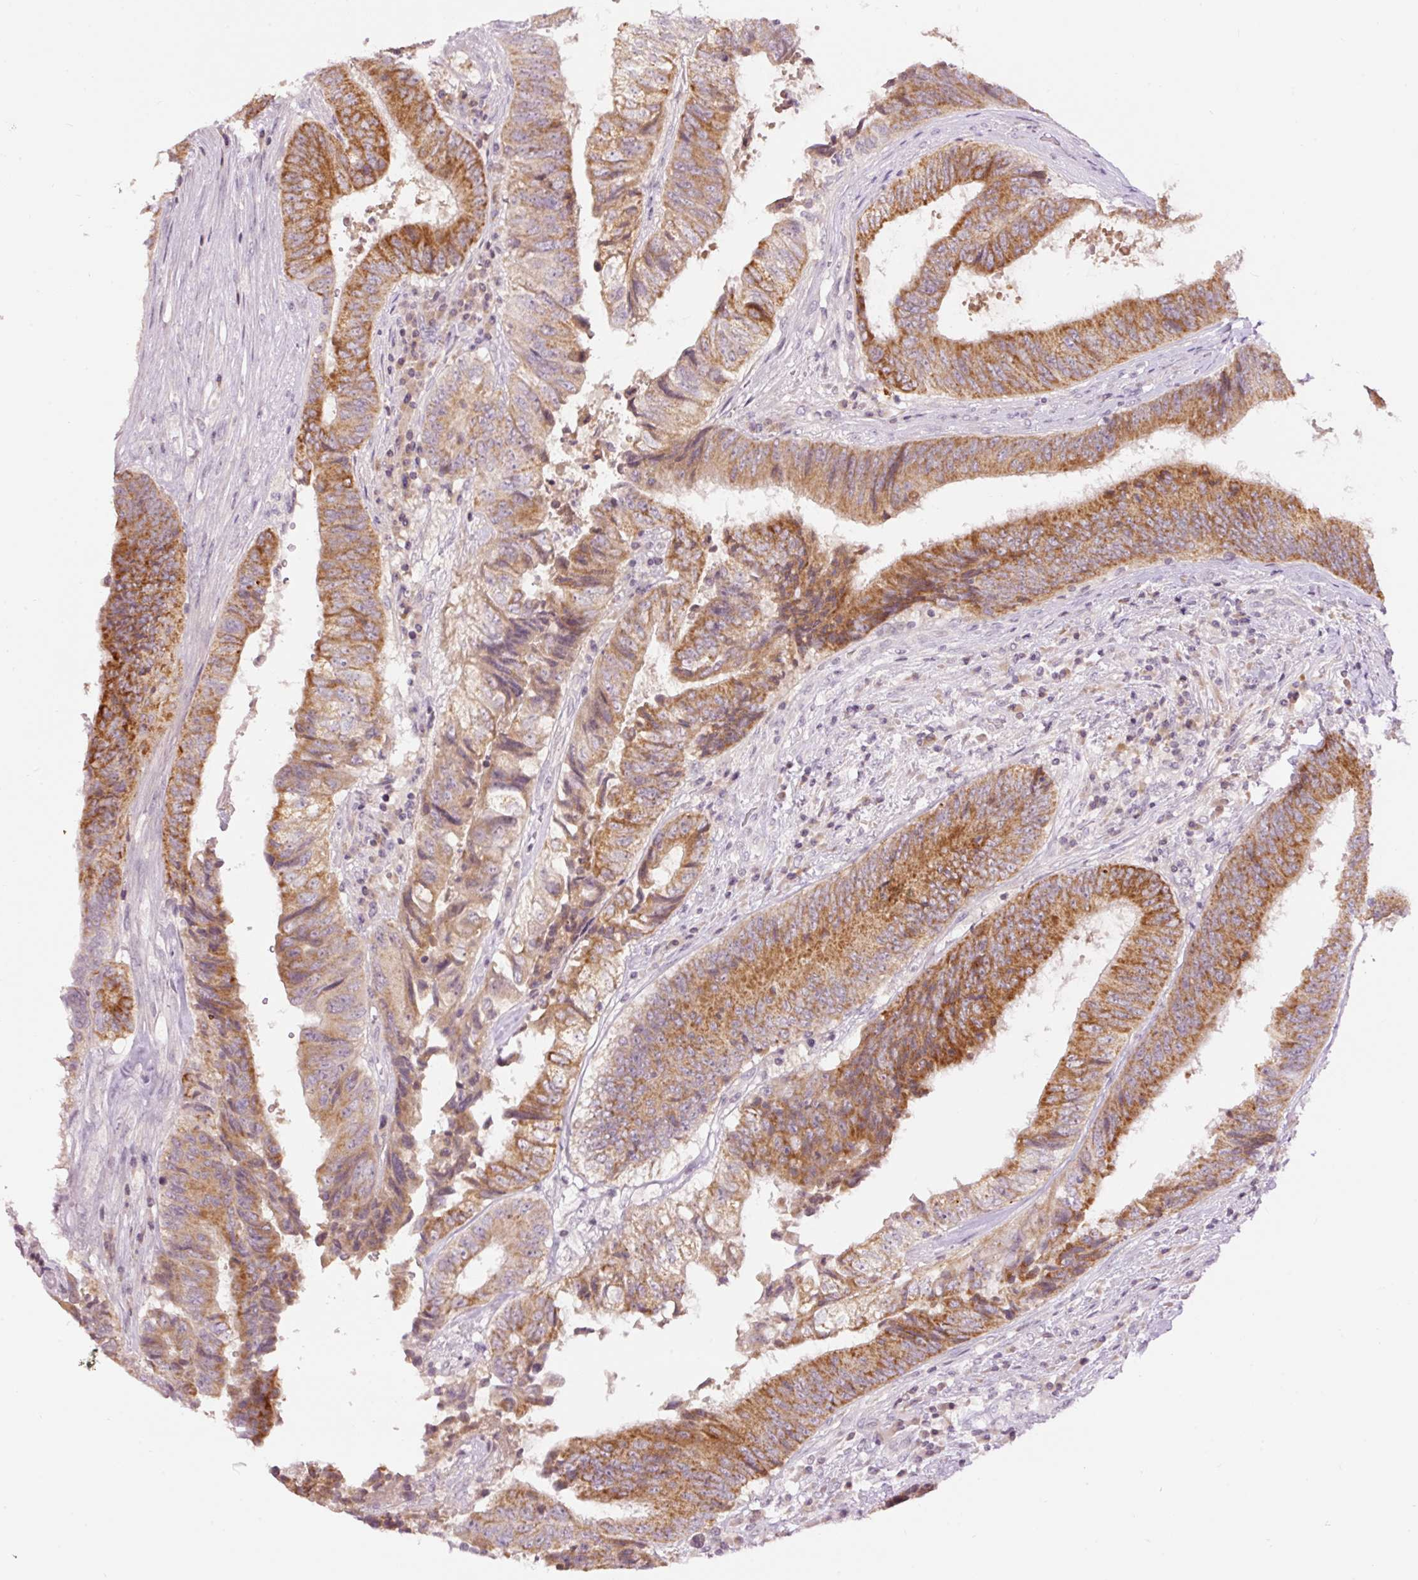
{"staining": {"intensity": "strong", "quantity": ">75%", "location": "cytoplasmic/membranous"}, "tissue": "colorectal cancer", "cell_type": "Tumor cells", "image_type": "cancer", "snomed": [{"axis": "morphology", "description": "Adenocarcinoma, NOS"}, {"axis": "topography", "description": "Rectum"}], "caption": "Protein expression analysis of colorectal cancer (adenocarcinoma) reveals strong cytoplasmic/membranous positivity in approximately >75% of tumor cells. The protein is stained brown, and the nuclei are stained in blue (DAB (3,3'-diaminobenzidine) IHC with brightfield microscopy, high magnification).", "gene": "ABHD11", "patient": {"sex": "male", "age": 72}}